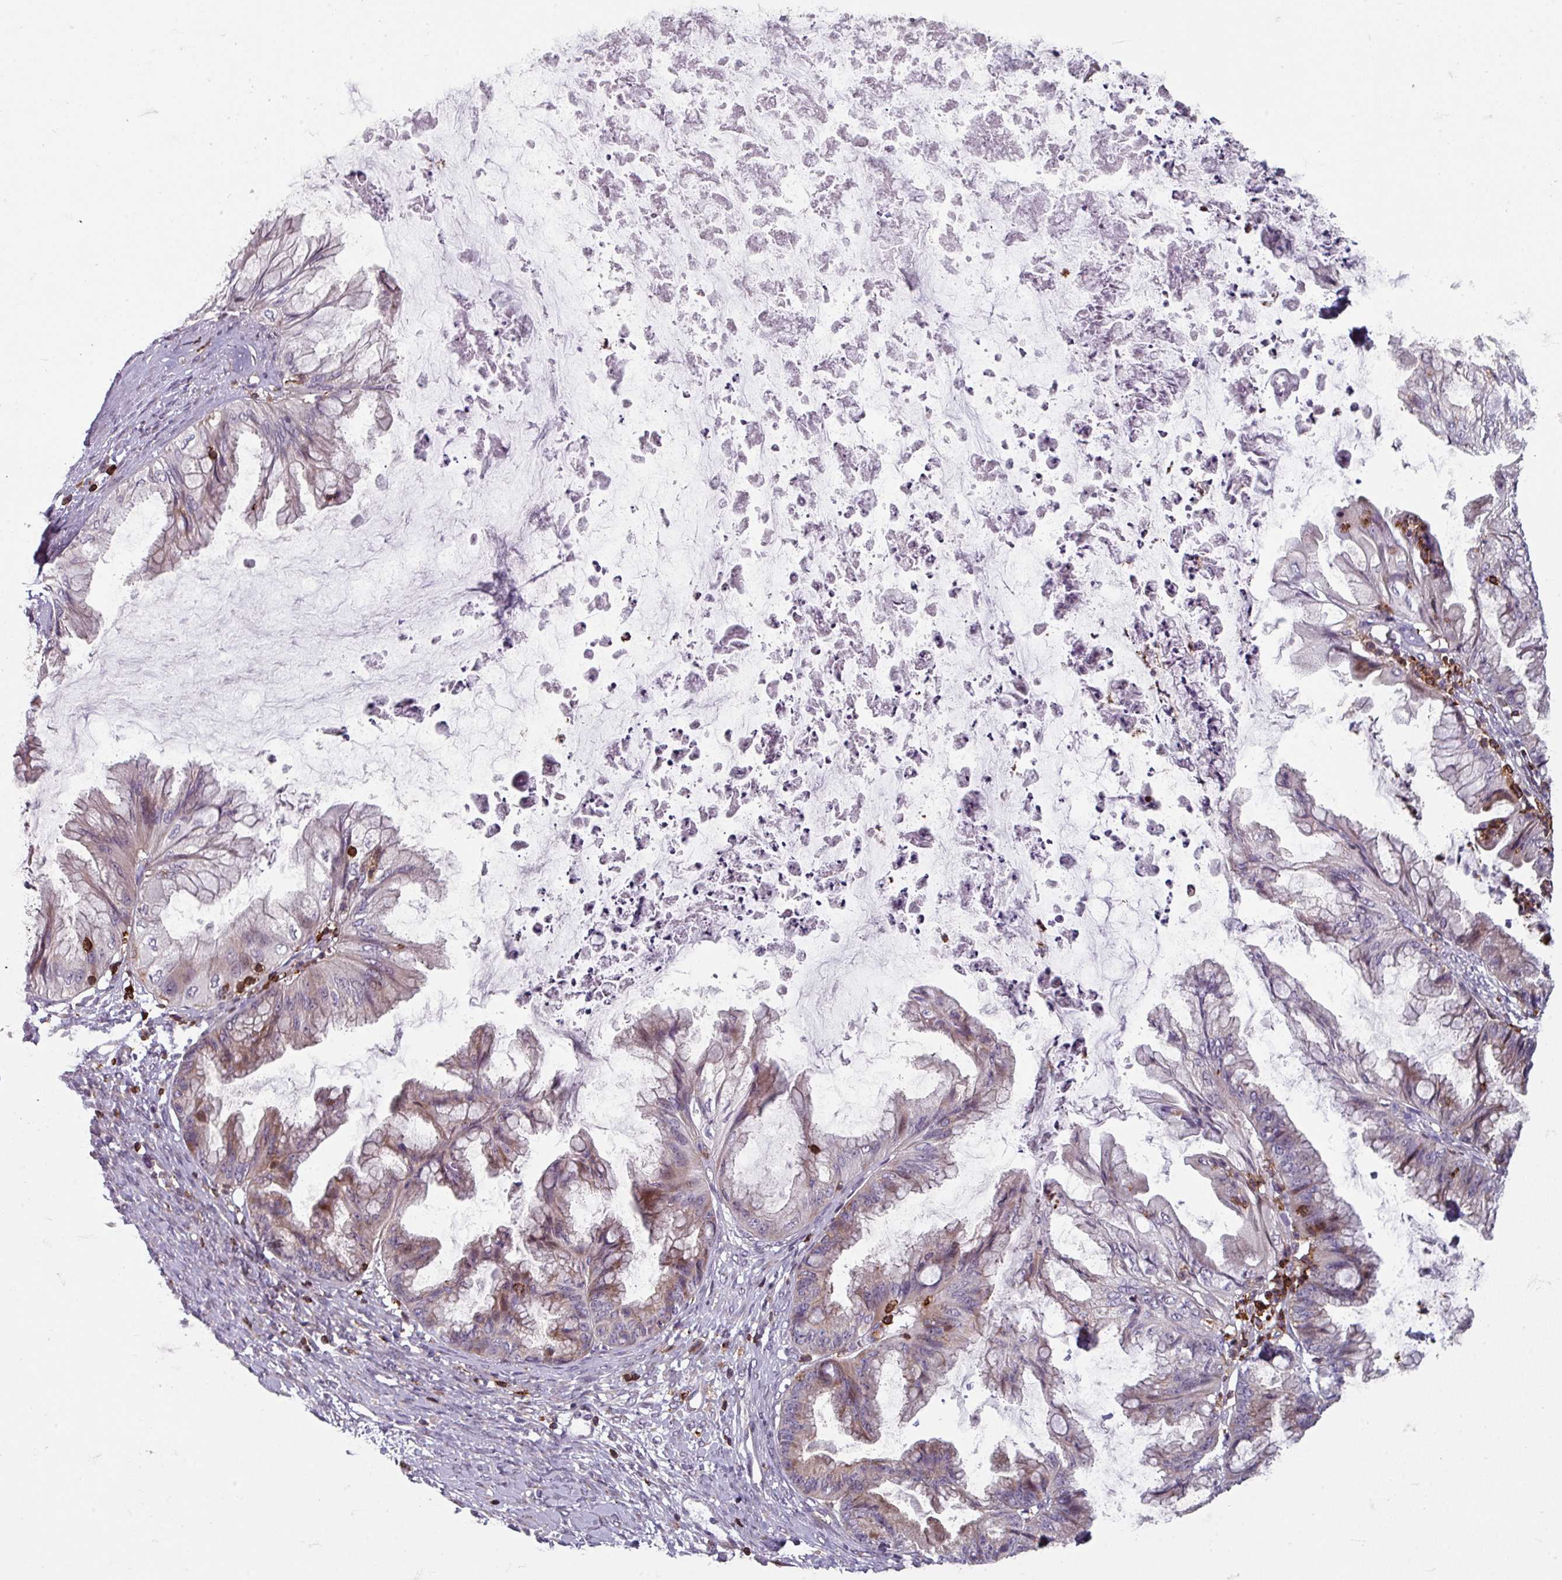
{"staining": {"intensity": "moderate", "quantity": "<25%", "location": "cytoplasmic/membranous"}, "tissue": "ovarian cancer", "cell_type": "Tumor cells", "image_type": "cancer", "snomed": [{"axis": "morphology", "description": "Cystadenocarcinoma, mucinous, NOS"}, {"axis": "topography", "description": "Ovary"}], "caption": "A micrograph of mucinous cystadenocarcinoma (ovarian) stained for a protein reveals moderate cytoplasmic/membranous brown staining in tumor cells.", "gene": "NEDD9", "patient": {"sex": "female", "age": 35}}